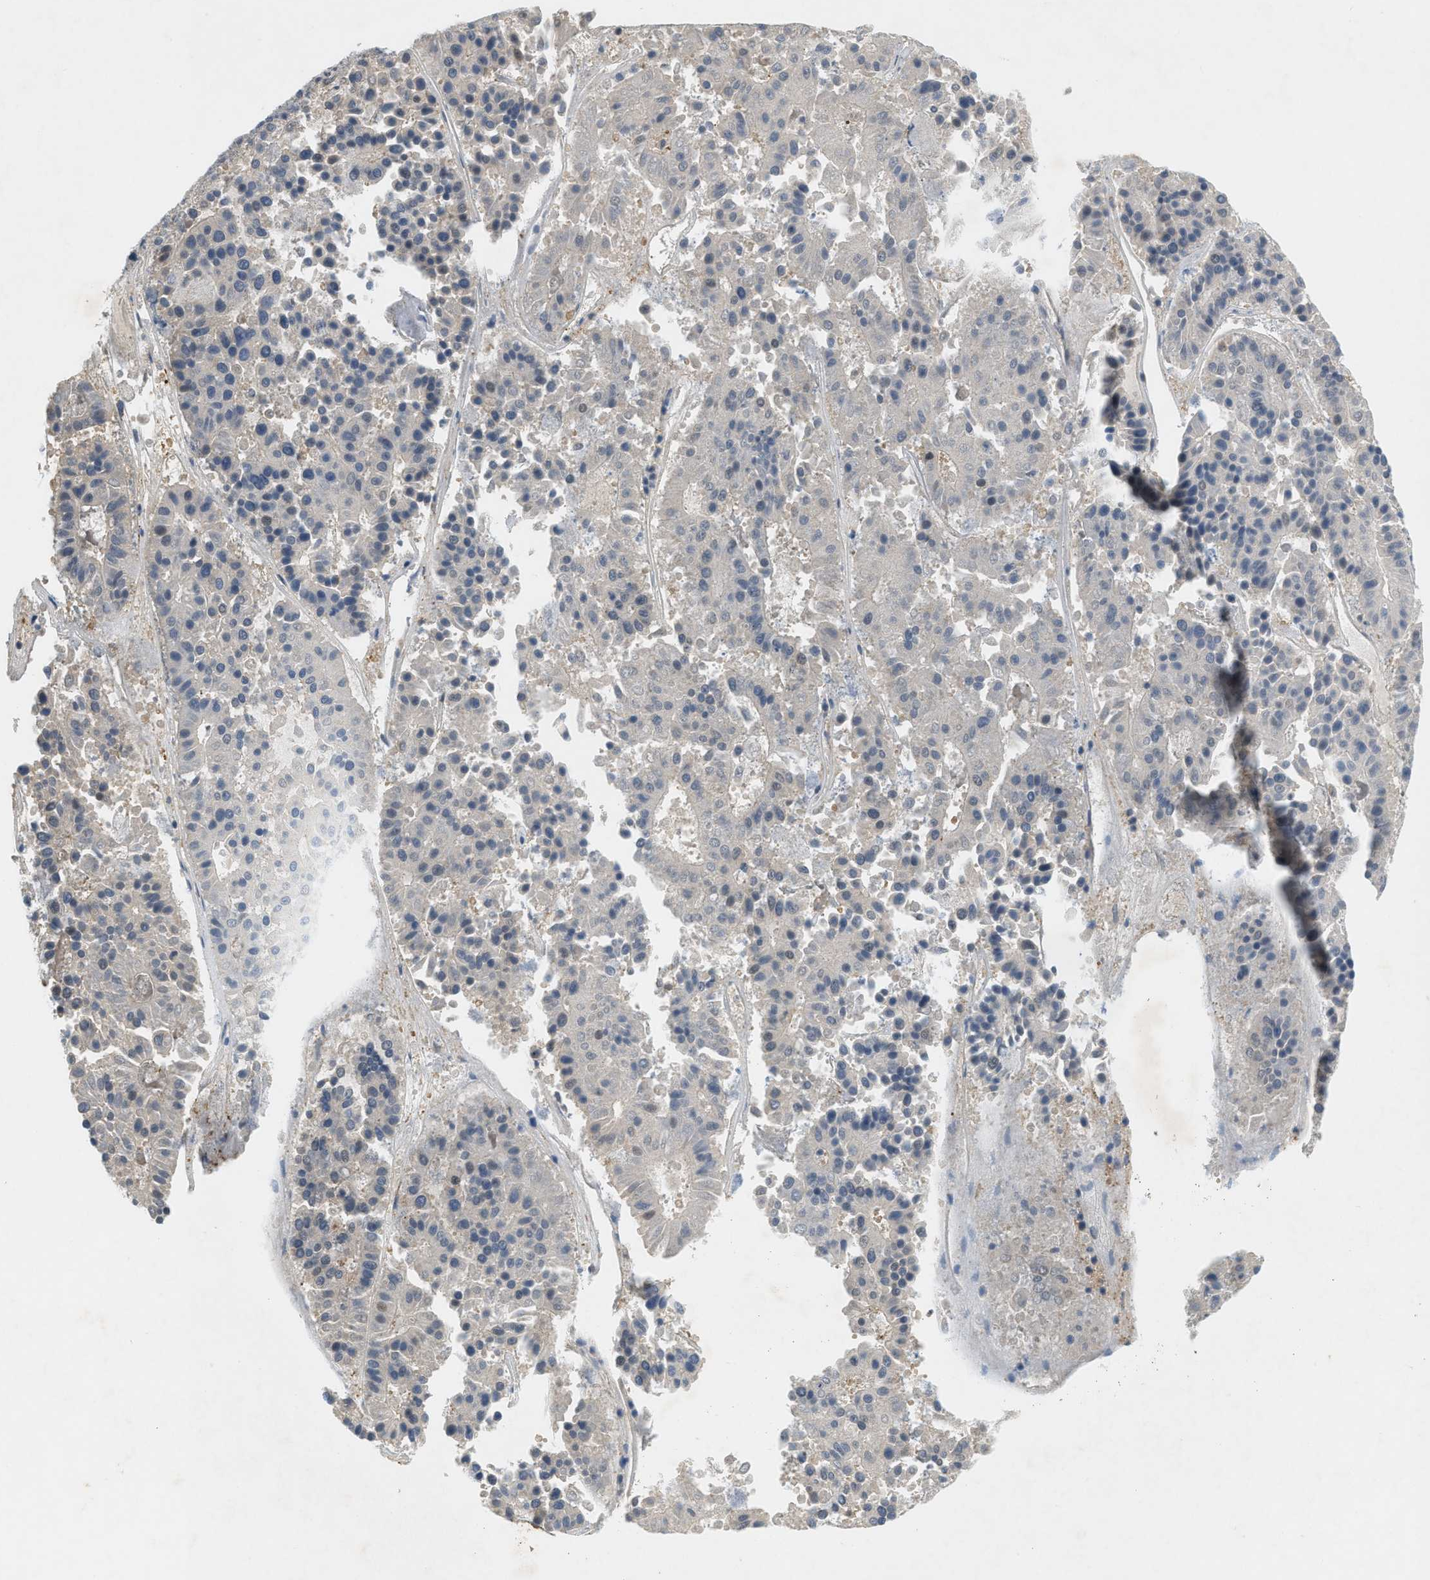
{"staining": {"intensity": "negative", "quantity": "none", "location": "none"}, "tissue": "pancreatic cancer", "cell_type": "Tumor cells", "image_type": "cancer", "snomed": [{"axis": "morphology", "description": "Adenocarcinoma, NOS"}, {"axis": "topography", "description": "Pancreas"}], "caption": "This is an immunohistochemistry image of human pancreatic cancer. There is no positivity in tumor cells.", "gene": "PDCL3", "patient": {"sex": "male", "age": 50}}